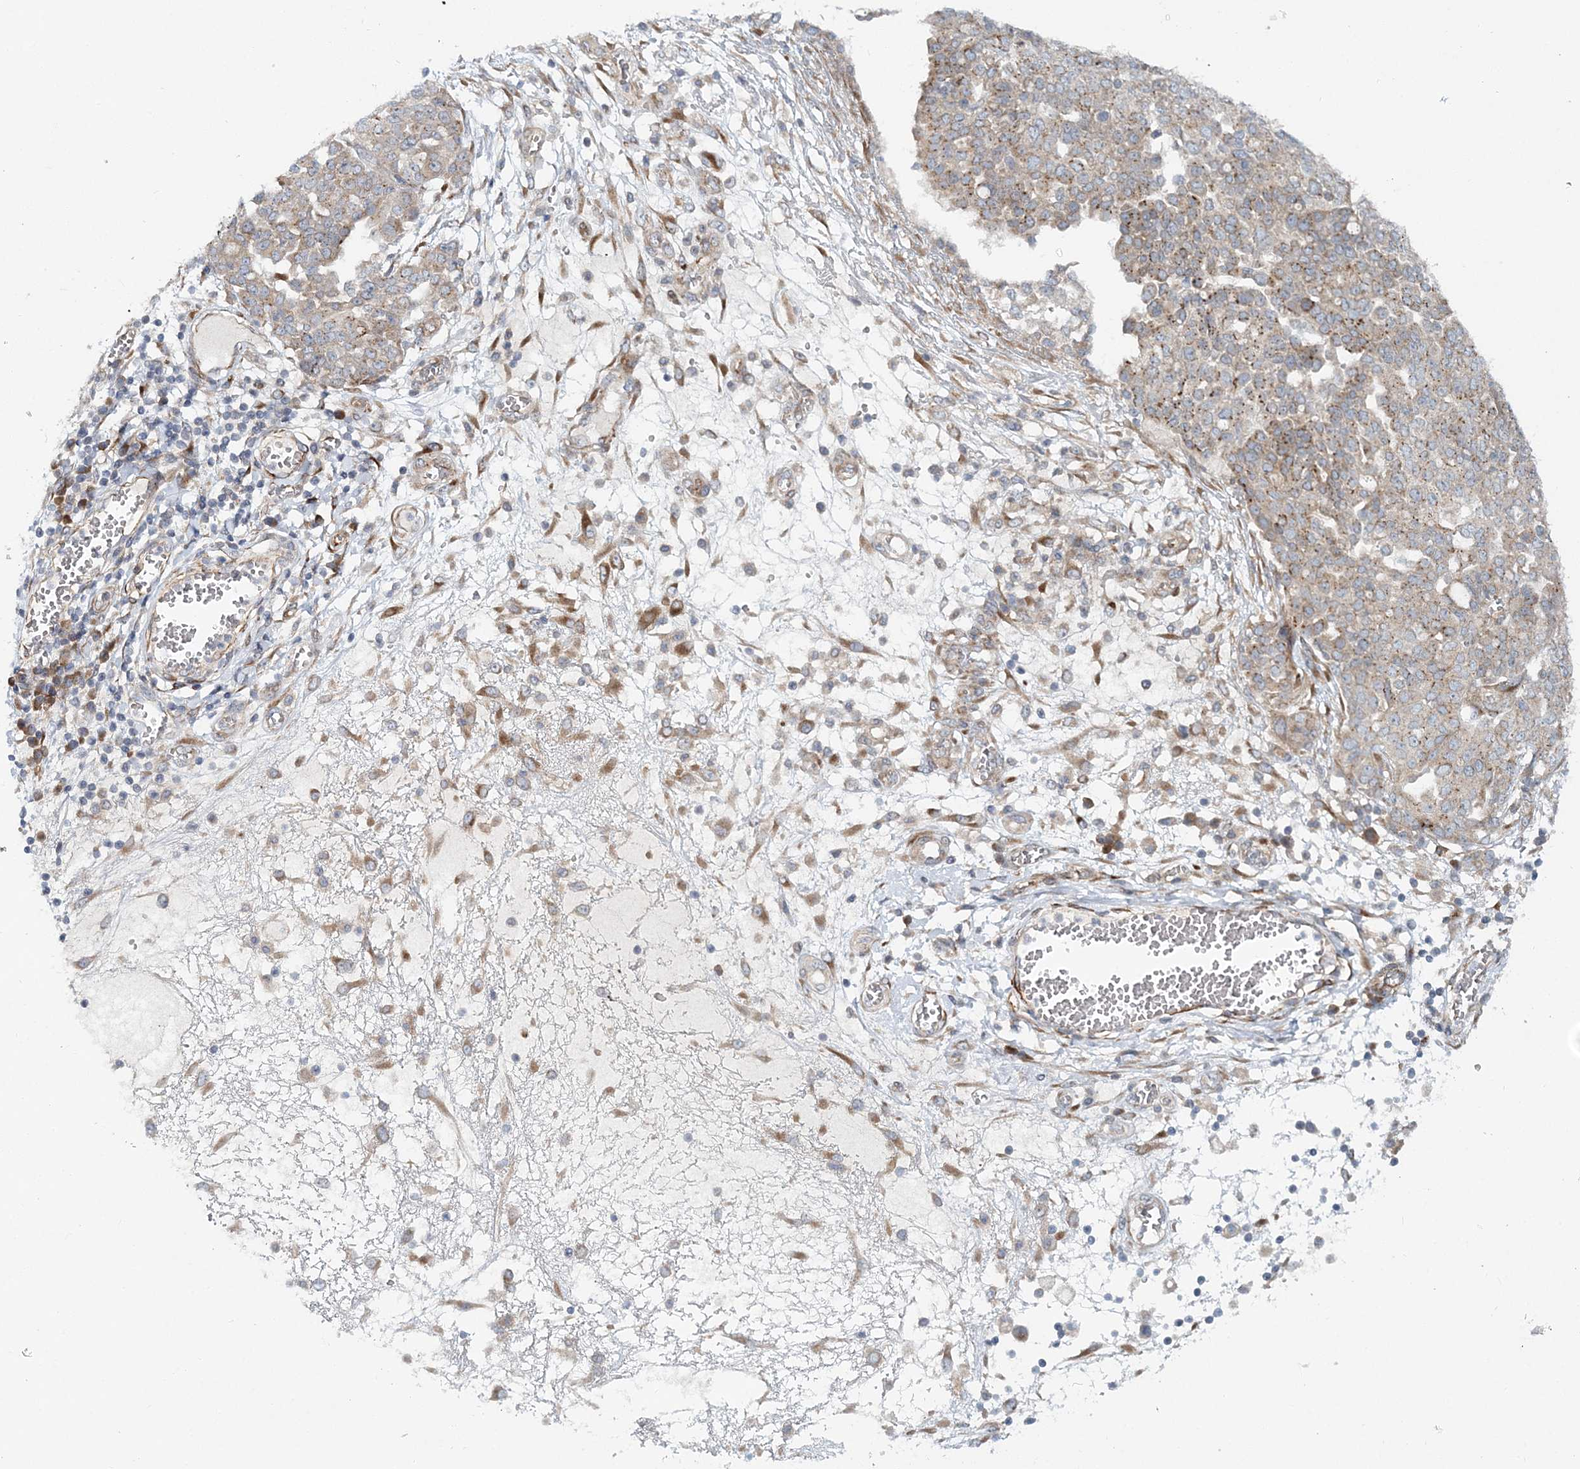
{"staining": {"intensity": "strong", "quantity": "<25%", "location": "cytoplasmic/membranous"}, "tissue": "ovarian cancer", "cell_type": "Tumor cells", "image_type": "cancer", "snomed": [{"axis": "morphology", "description": "Cystadenocarcinoma, serous, NOS"}, {"axis": "topography", "description": "Soft tissue"}, {"axis": "topography", "description": "Ovary"}], "caption": "Serous cystadenocarcinoma (ovarian) was stained to show a protein in brown. There is medium levels of strong cytoplasmic/membranous positivity in approximately <25% of tumor cells. (DAB (3,3'-diaminobenzidine) = brown stain, brightfield microscopy at high magnification).", "gene": "NBAS", "patient": {"sex": "female", "age": 57}}